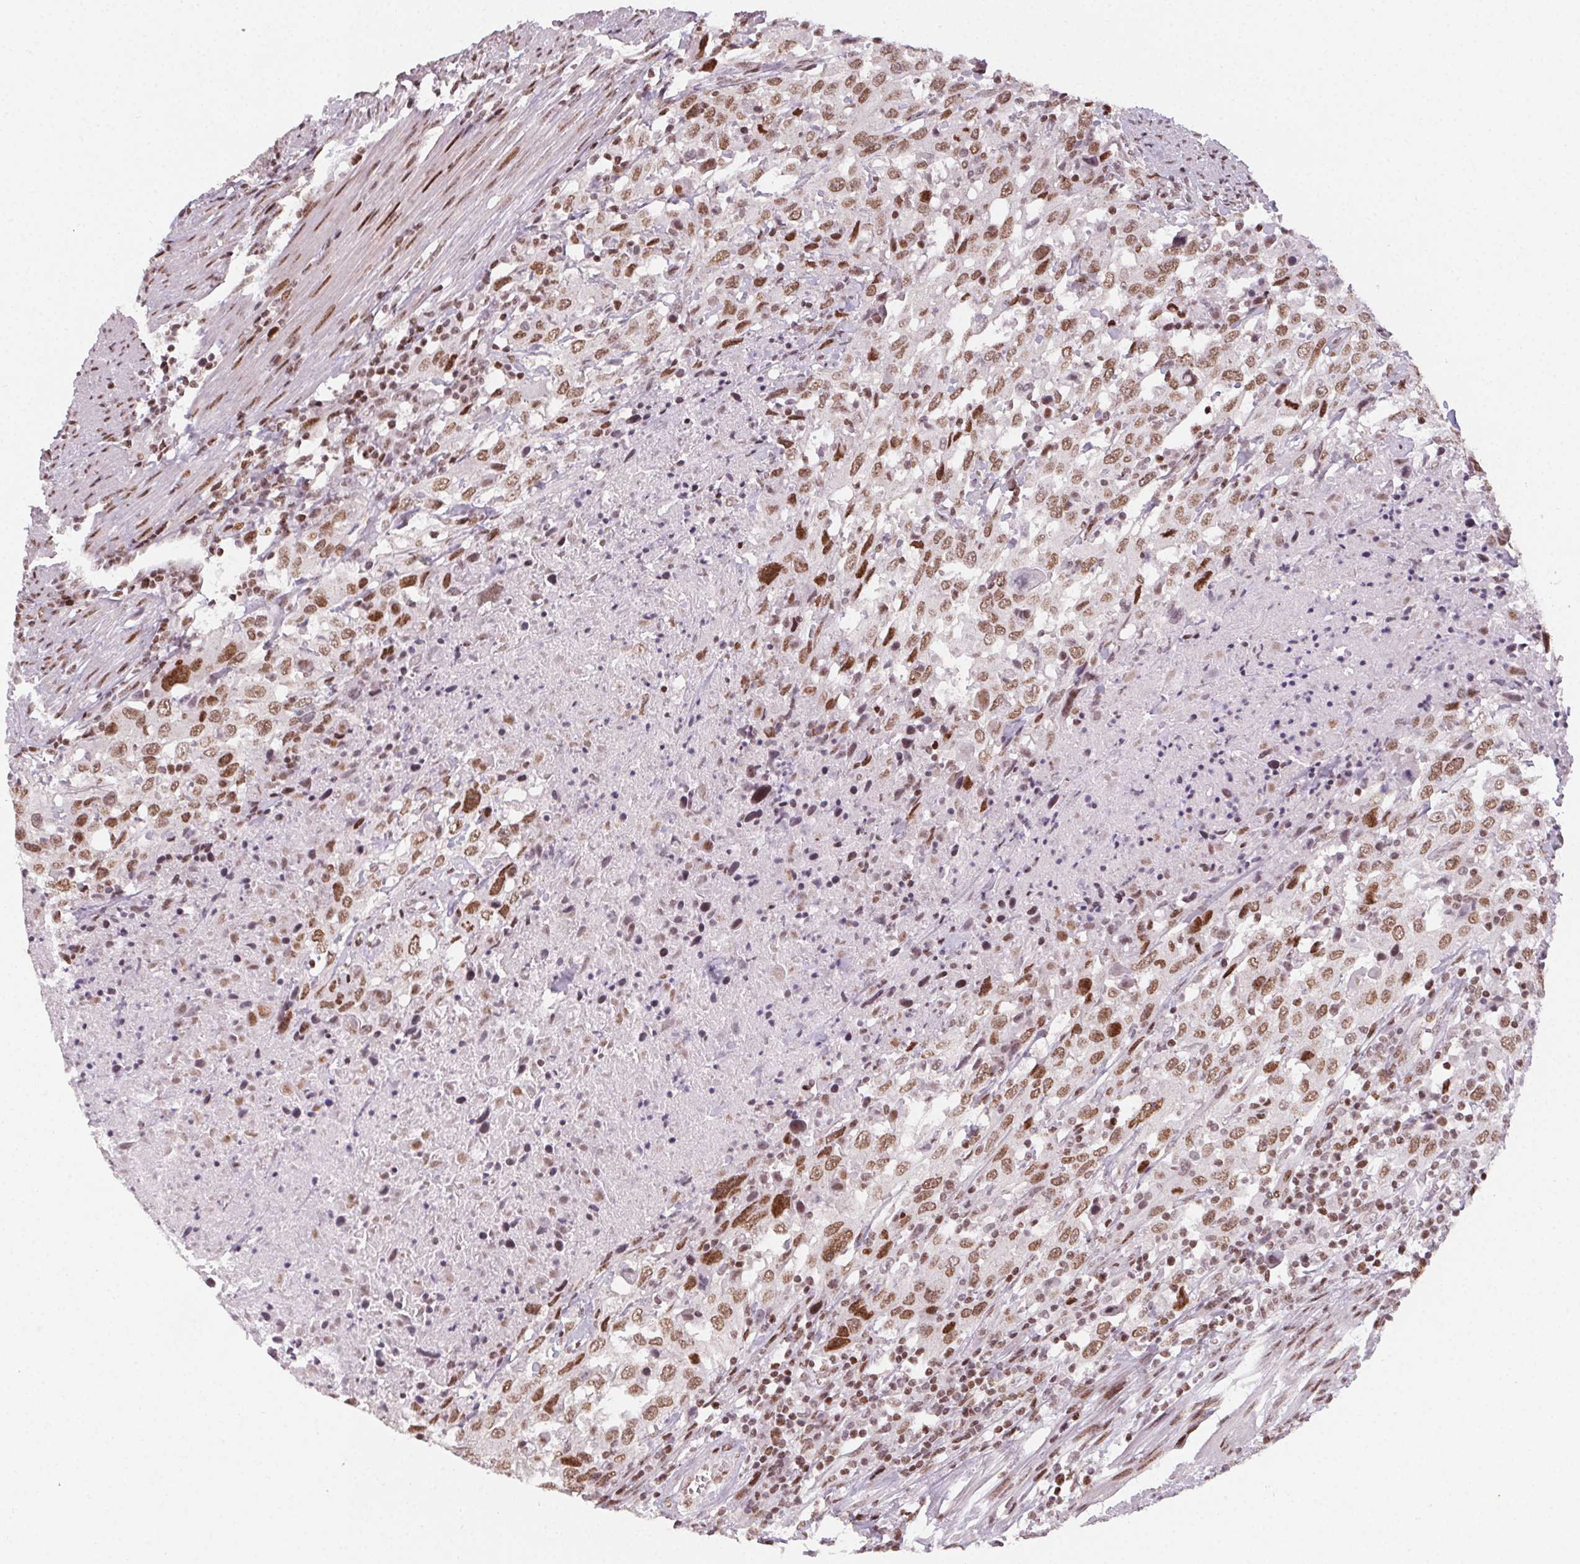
{"staining": {"intensity": "moderate", "quantity": ">75%", "location": "nuclear"}, "tissue": "urothelial cancer", "cell_type": "Tumor cells", "image_type": "cancer", "snomed": [{"axis": "morphology", "description": "Urothelial carcinoma, High grade"}, {"axis": "topography", "description": "Urinary bladder"}], "caption": "Urothelial cancer stained for a protein (brown) reveals moderate nuclear positive expression in approximately >75% of tumor cells.", "gene": "KMT2A", "patient": {"sex": "male", "age": 61}}